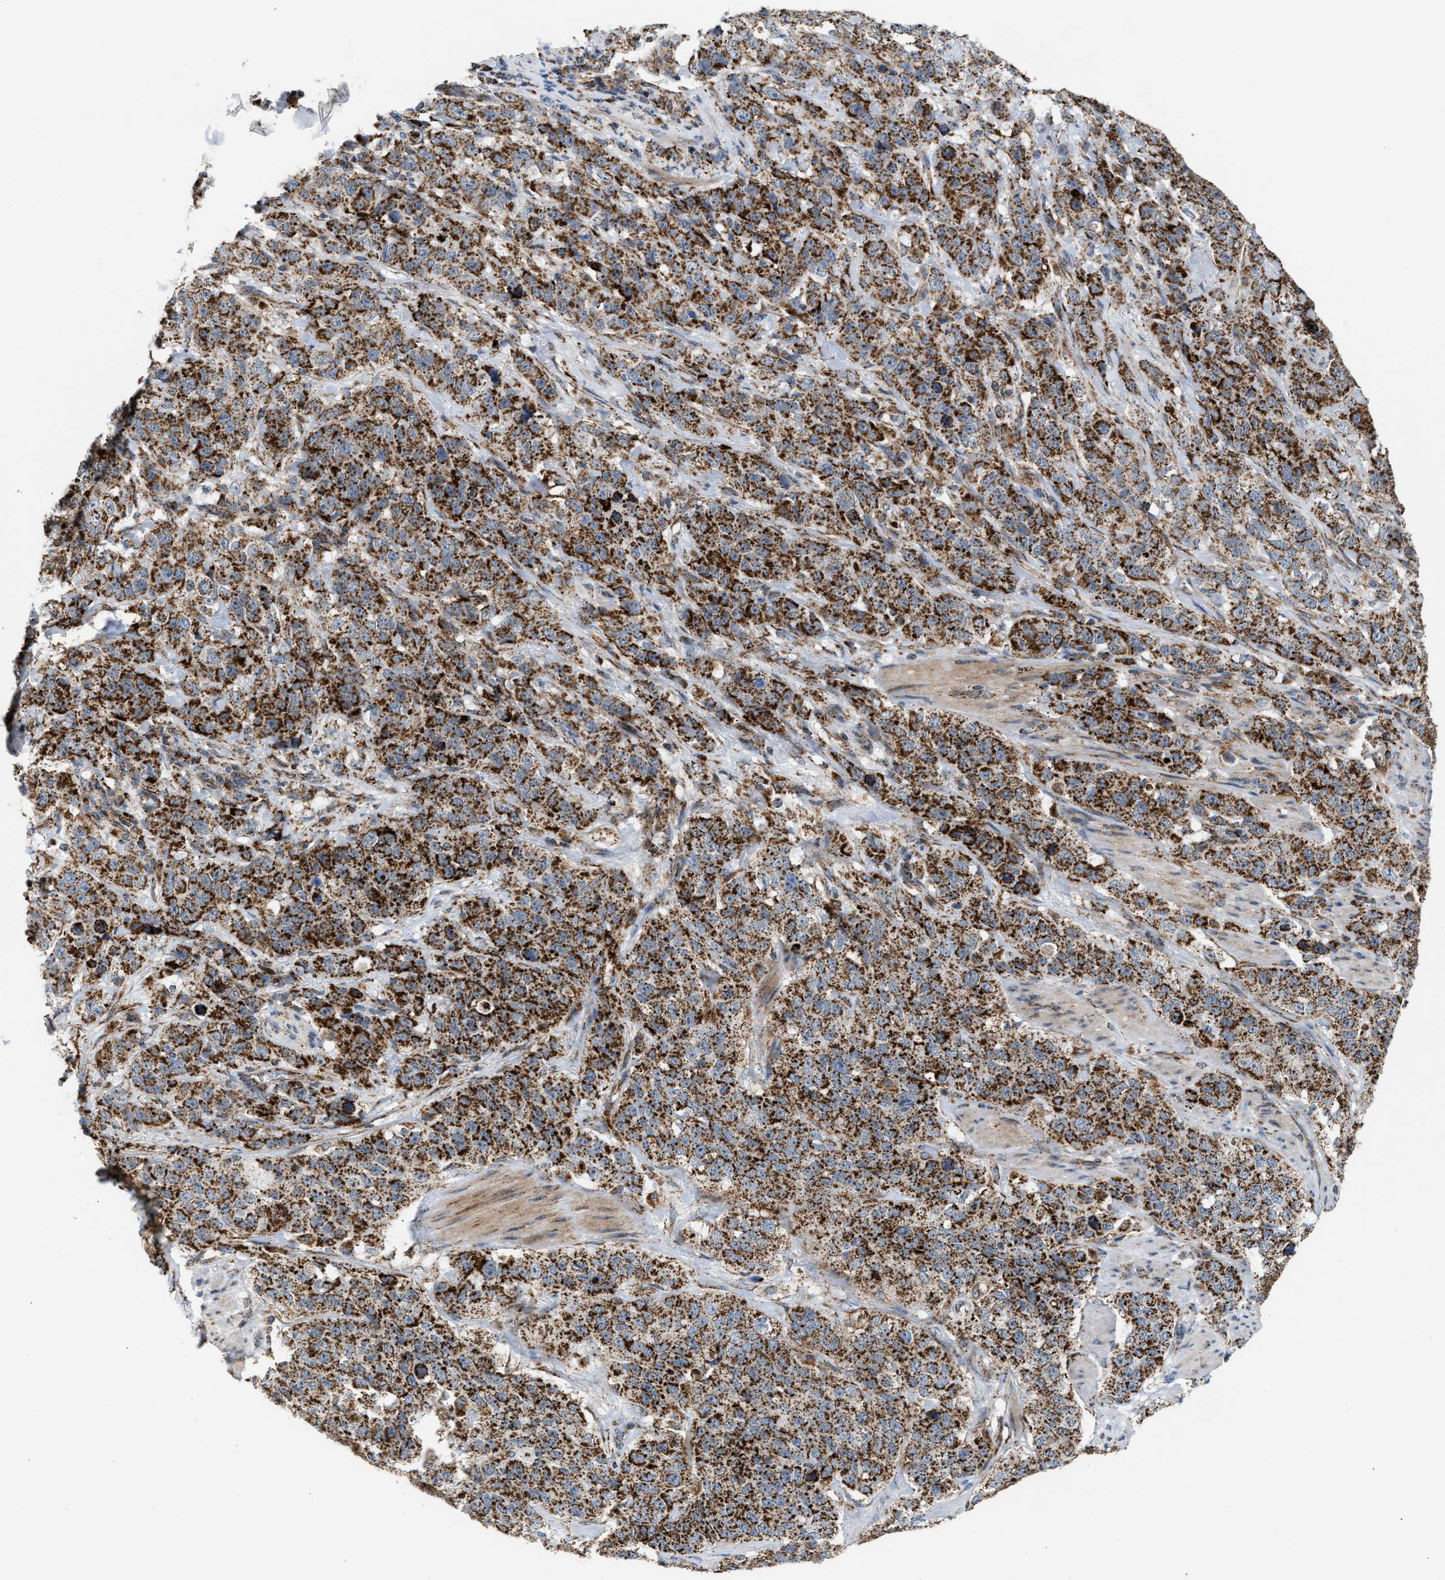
{"staining": {"intensity": "strong", "quantity": ">75%", "location": "cytoplasmic/membranous"}, "tissue": "stomach cancer", "cell_type": "Tumor cells", "image_type": "cancer", "snomed": [{"axis": "morphology", "description": "Adenocarcinoma, NOS"}, {"axis": "topography", "description": "Stomach"}], "caption": "This image exhibits immunohistochemistry (IHC) staining of stomach adenocarcinoma, with high strong cytoplasmic/membranous staining in approximately >75% of tumor cells.", "gene": "PMPCA", "patient": {"sex": "male", "age": 48}}